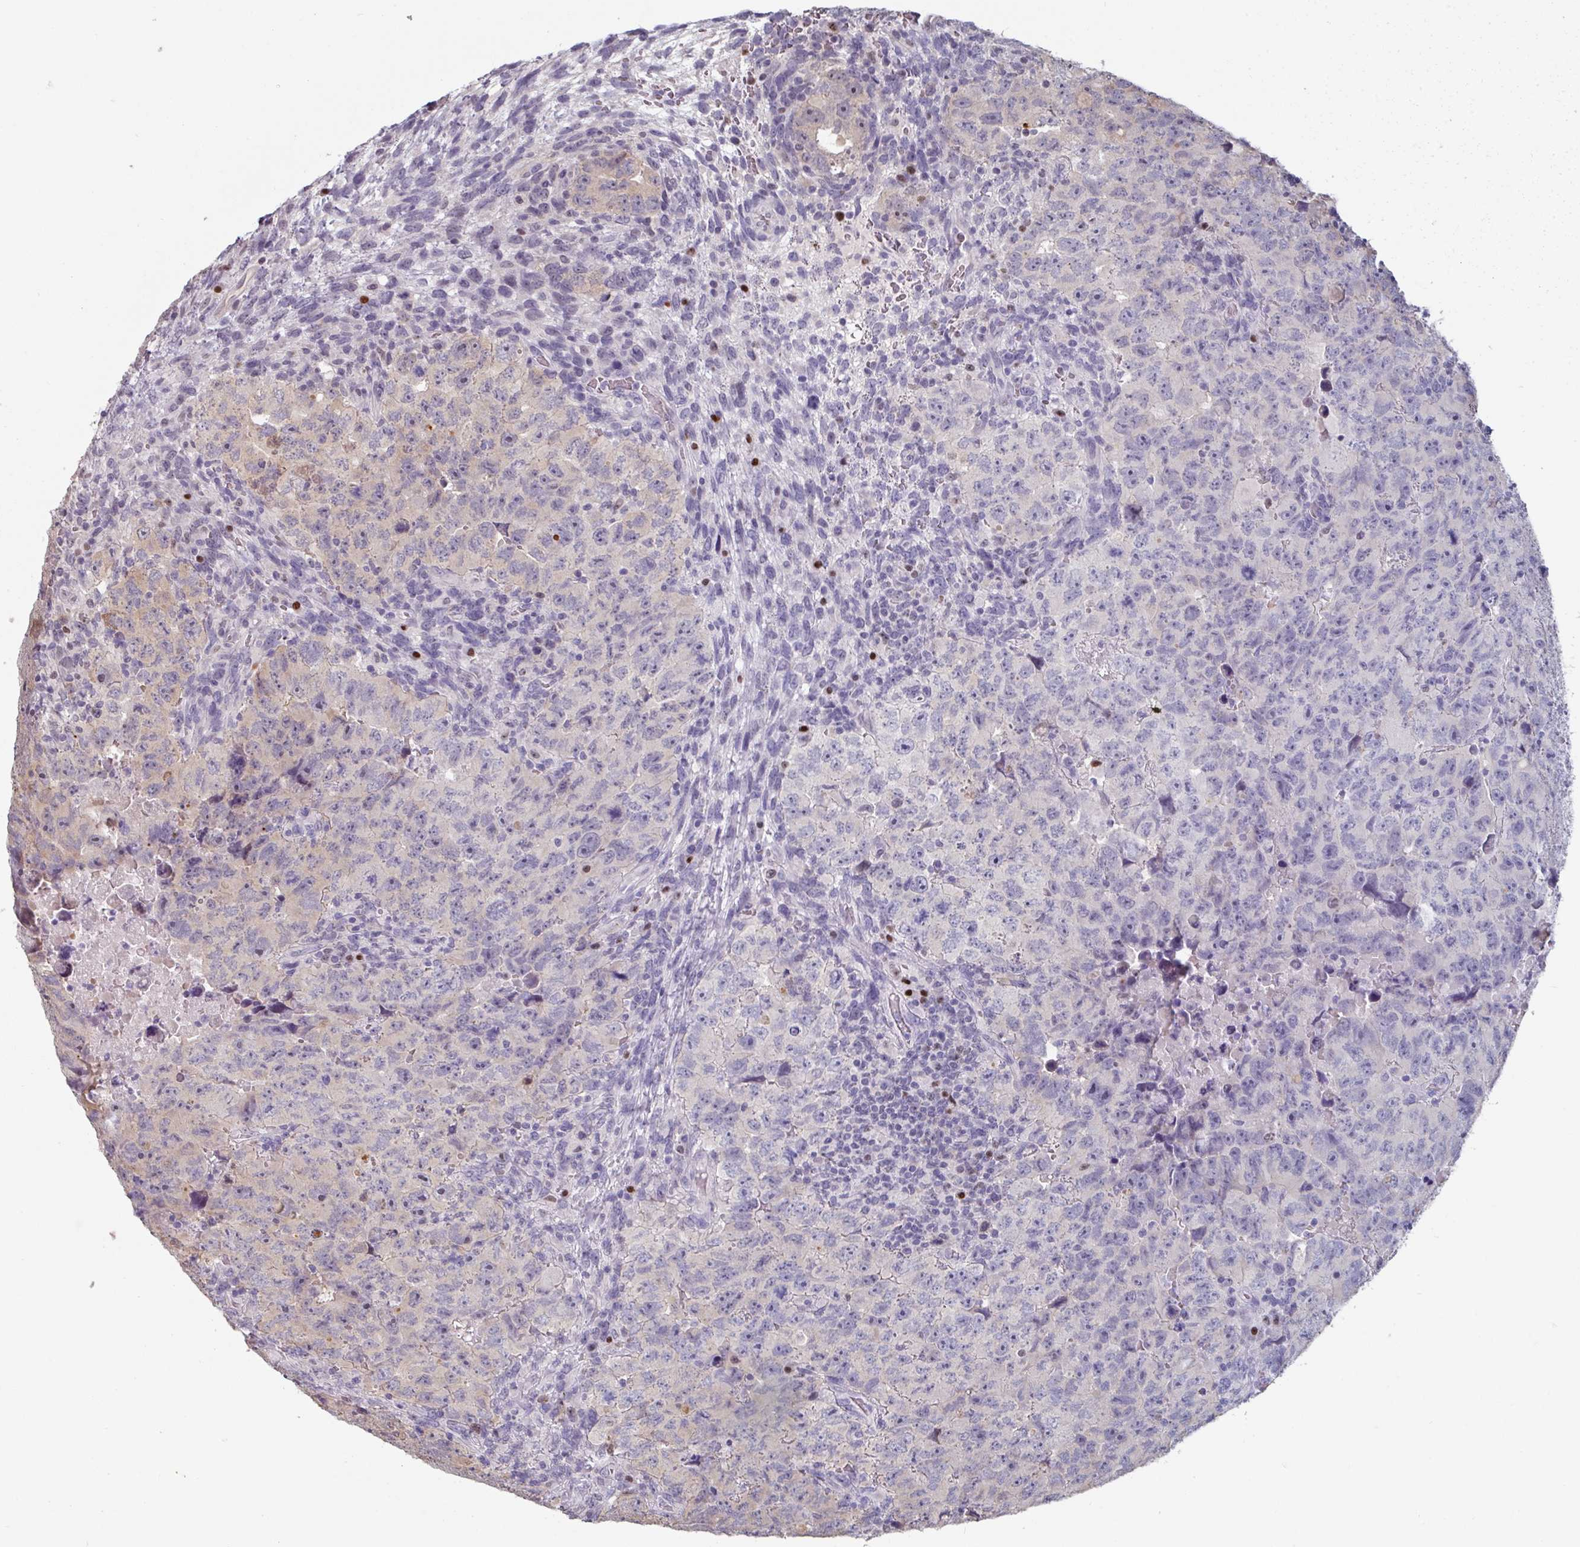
{"staining": {"intensity": "weak", "quantity": "<25%", "location": "cytoplasmic/membranous"}, "tissue": "testis cancer", "cell_type": "Tumor cells", "image_type": "cancer", "snomed": [{"axis": "morphology", "description": "Carcinoma, Embryonal, NOS"}, {"axis": "topography", "description": "Testis"}], "caption": "High power microscopy image of an immunohistochemistry micrograph of testis embryonal carcinoma, revealing no significant expression in tumor cells.", "gene": "ZBTB6", "patient": {"sex": "male", "age": 24}}